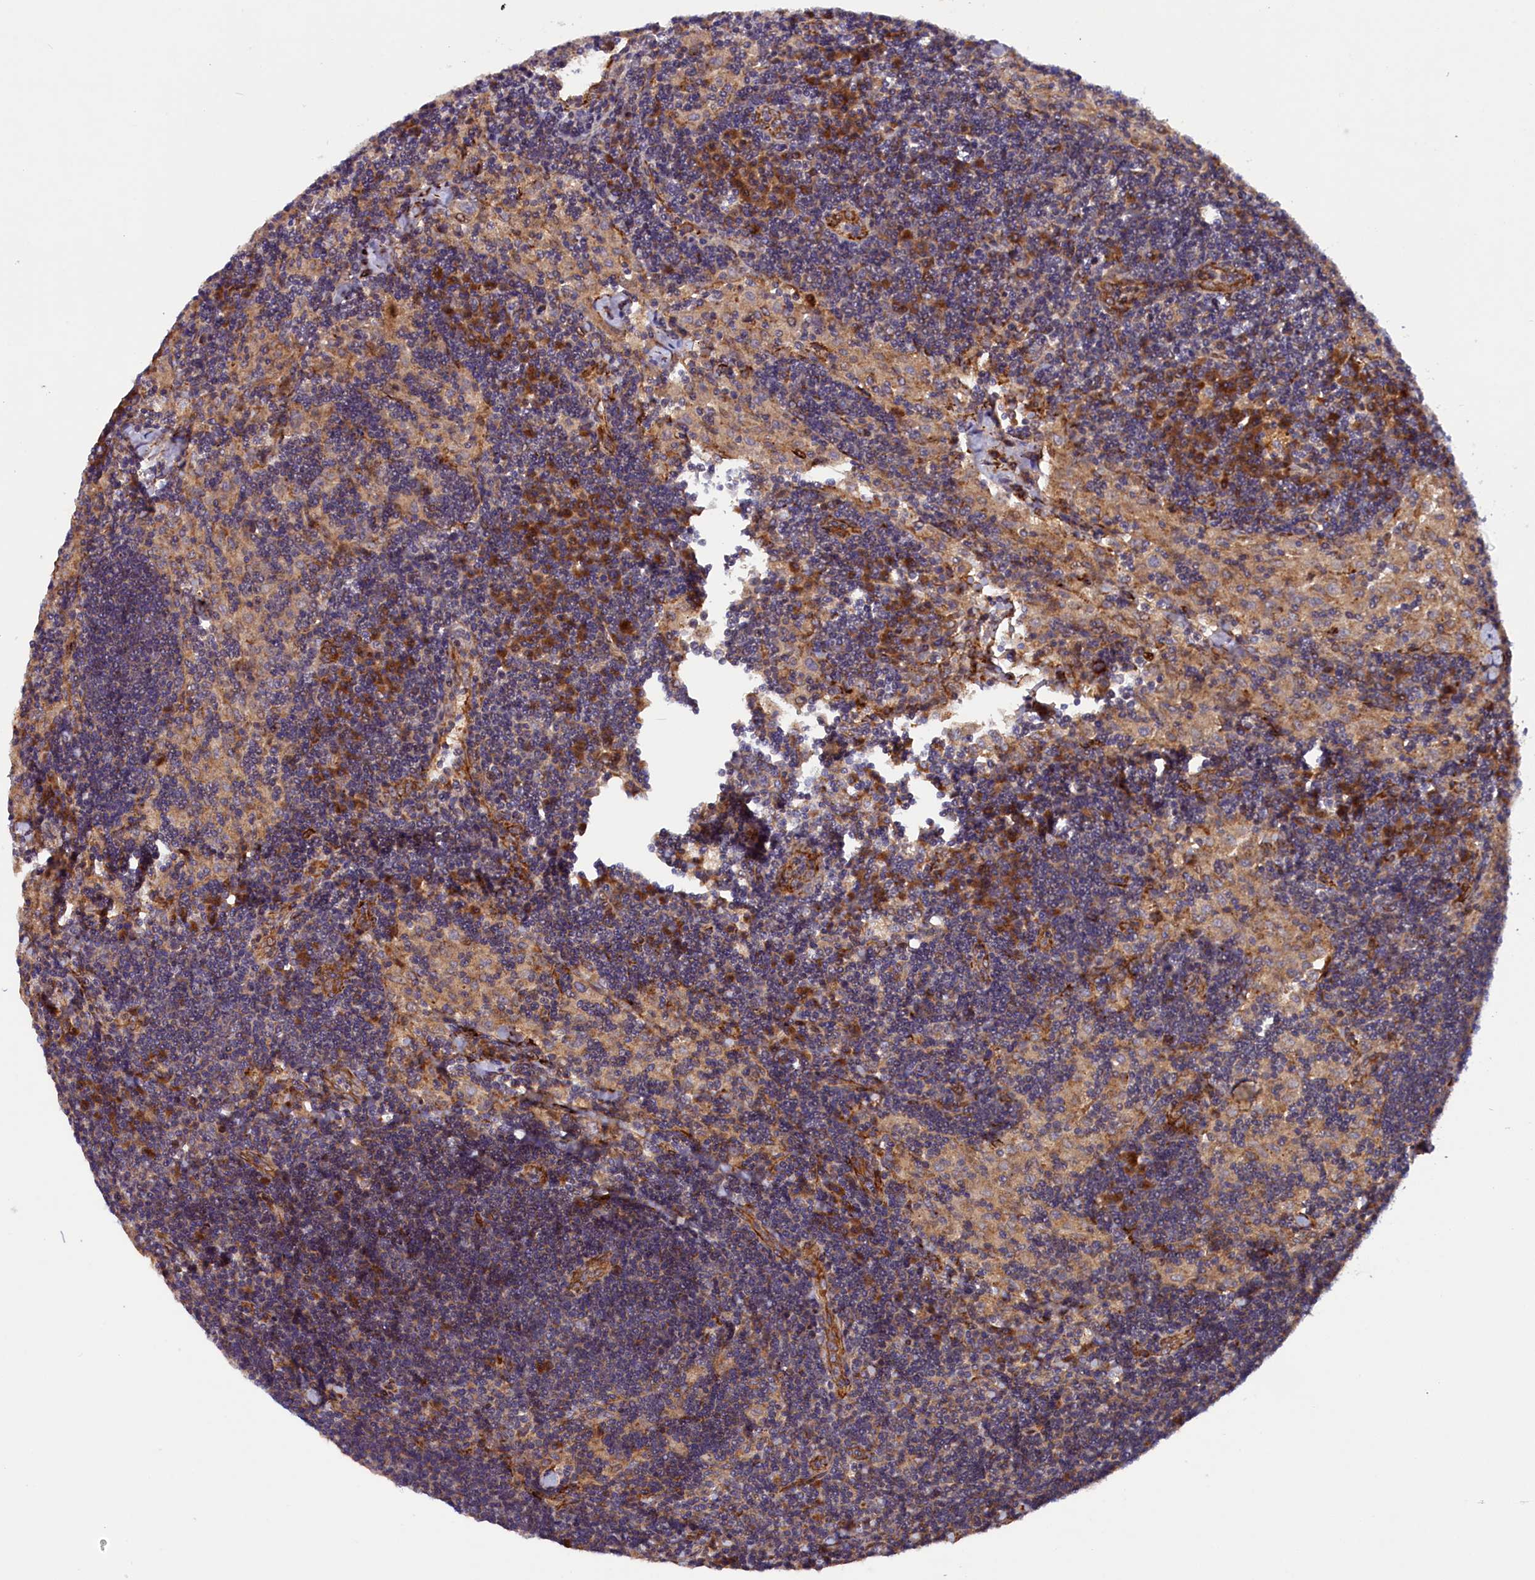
{"staining": {"intensity": "weak", "quantity": "25%-75%", "location": "cytoplasmic/membranous"}, "tissue": "lymph node", "cell_type": "Germinal center cells", "image_type": "normal", "snomed": [{"axis": "morphology", "description": "Normal tissue, NOS"}, {"axis": "topography", "description": "Lymph node"}], "caption": "Immunohistochemical staining of unremarkable human lymph node displays 25%-75% levels of weak cytoplasmic/membranous protein staining in about 25%-75% of germinal center cells.", "gene": "ARRDC4", "patient": {"sex": "male", "age": 24}}